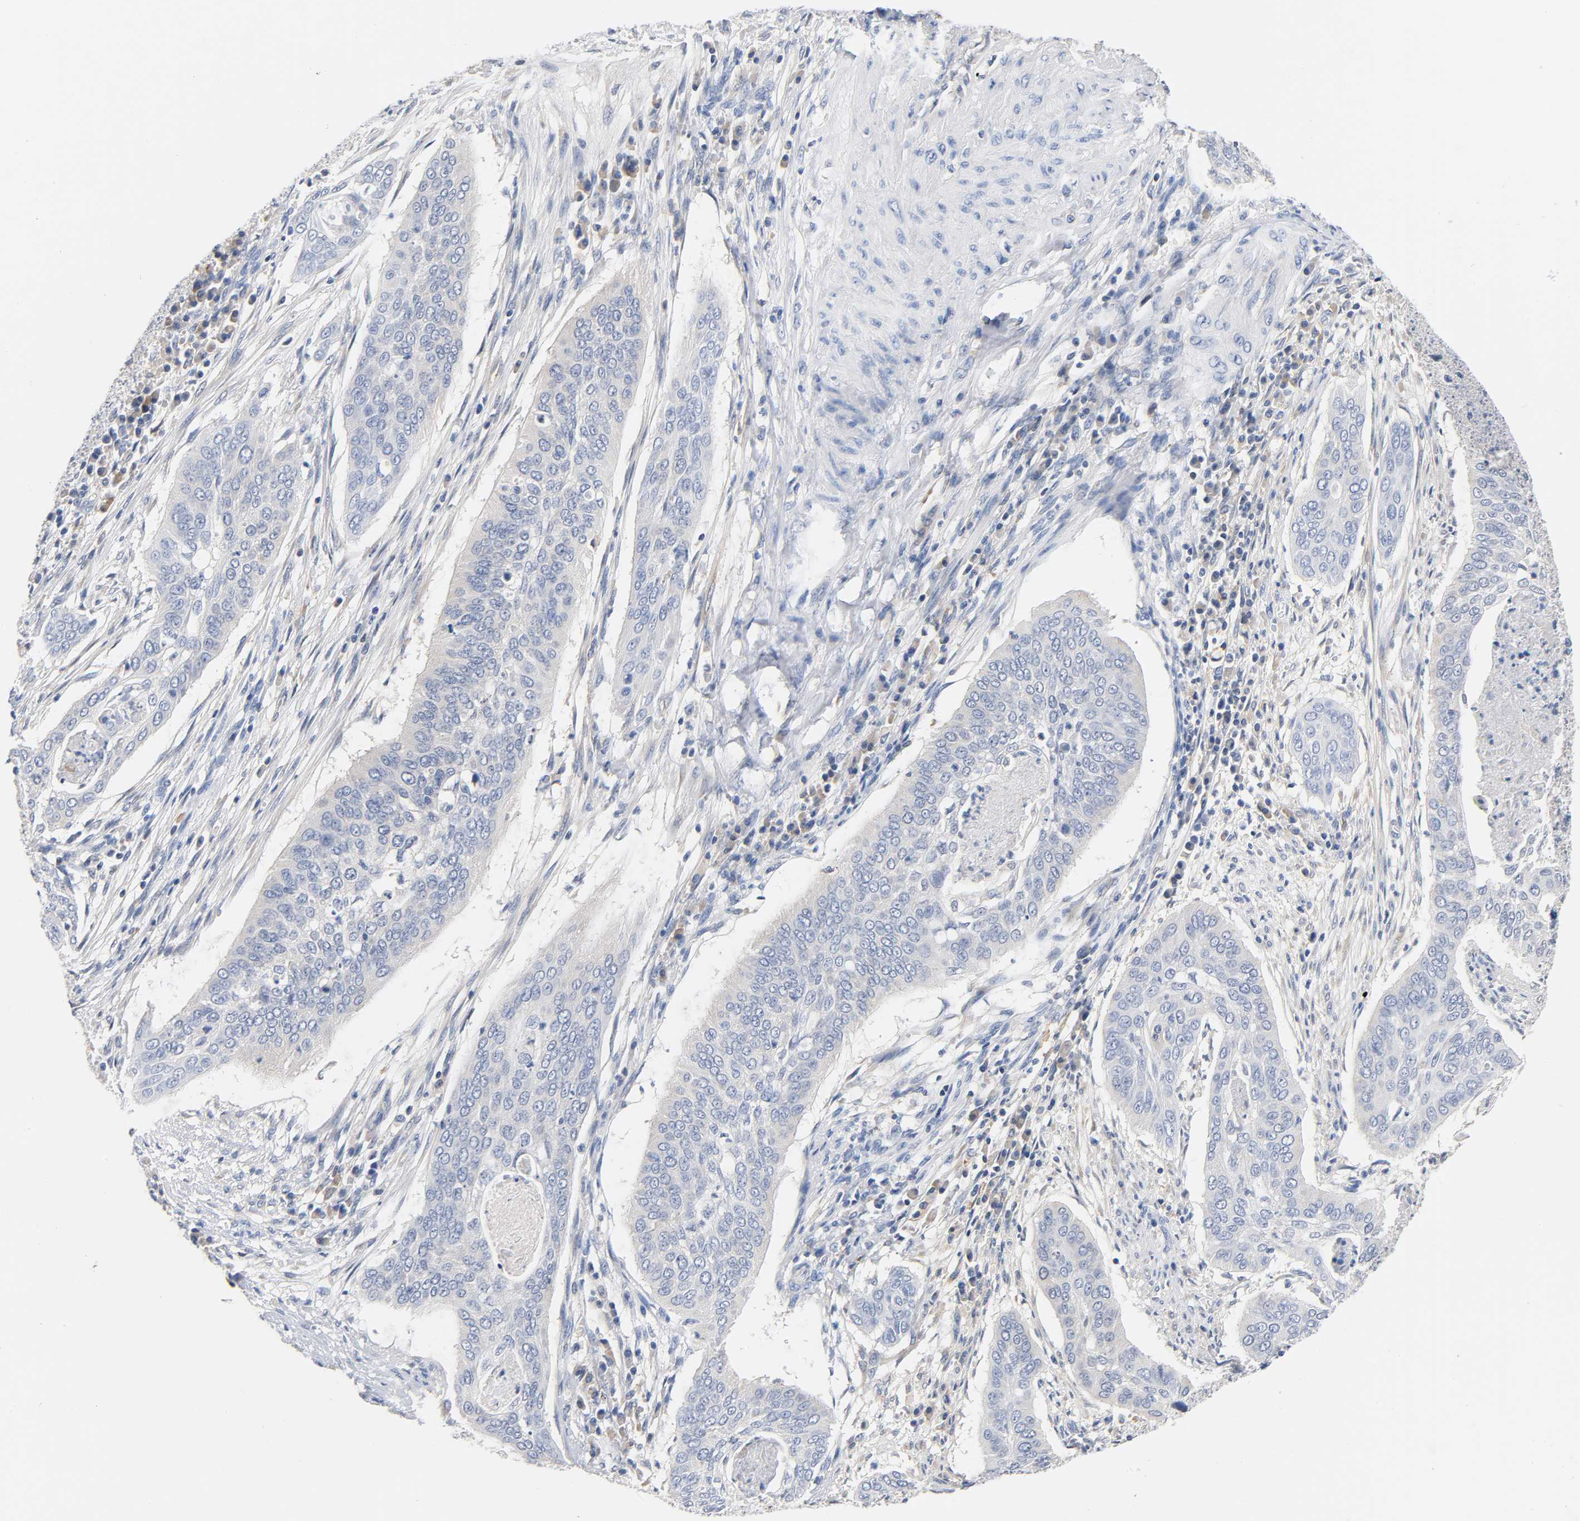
{"staining": {"intensity": "negative", "quantity": "none", "location": "none"}, "tissue": "cervical cancer", "cell_type": "Tumor cells", "image_type": "cancer", "snomed": [{"axis": "morphology", "description": "Squamous cell carcinoma, NOS"}, {"axis": "topography", "description": "Cervix"}], "caption": "This is a photomicrograph of immunohistochemistry (IHC) staining of cervical squamous cell carcinoma, which shows no expression in tumor cells.", "gene": "MALT1", "patient": {"sex": "female", "age": 39}}